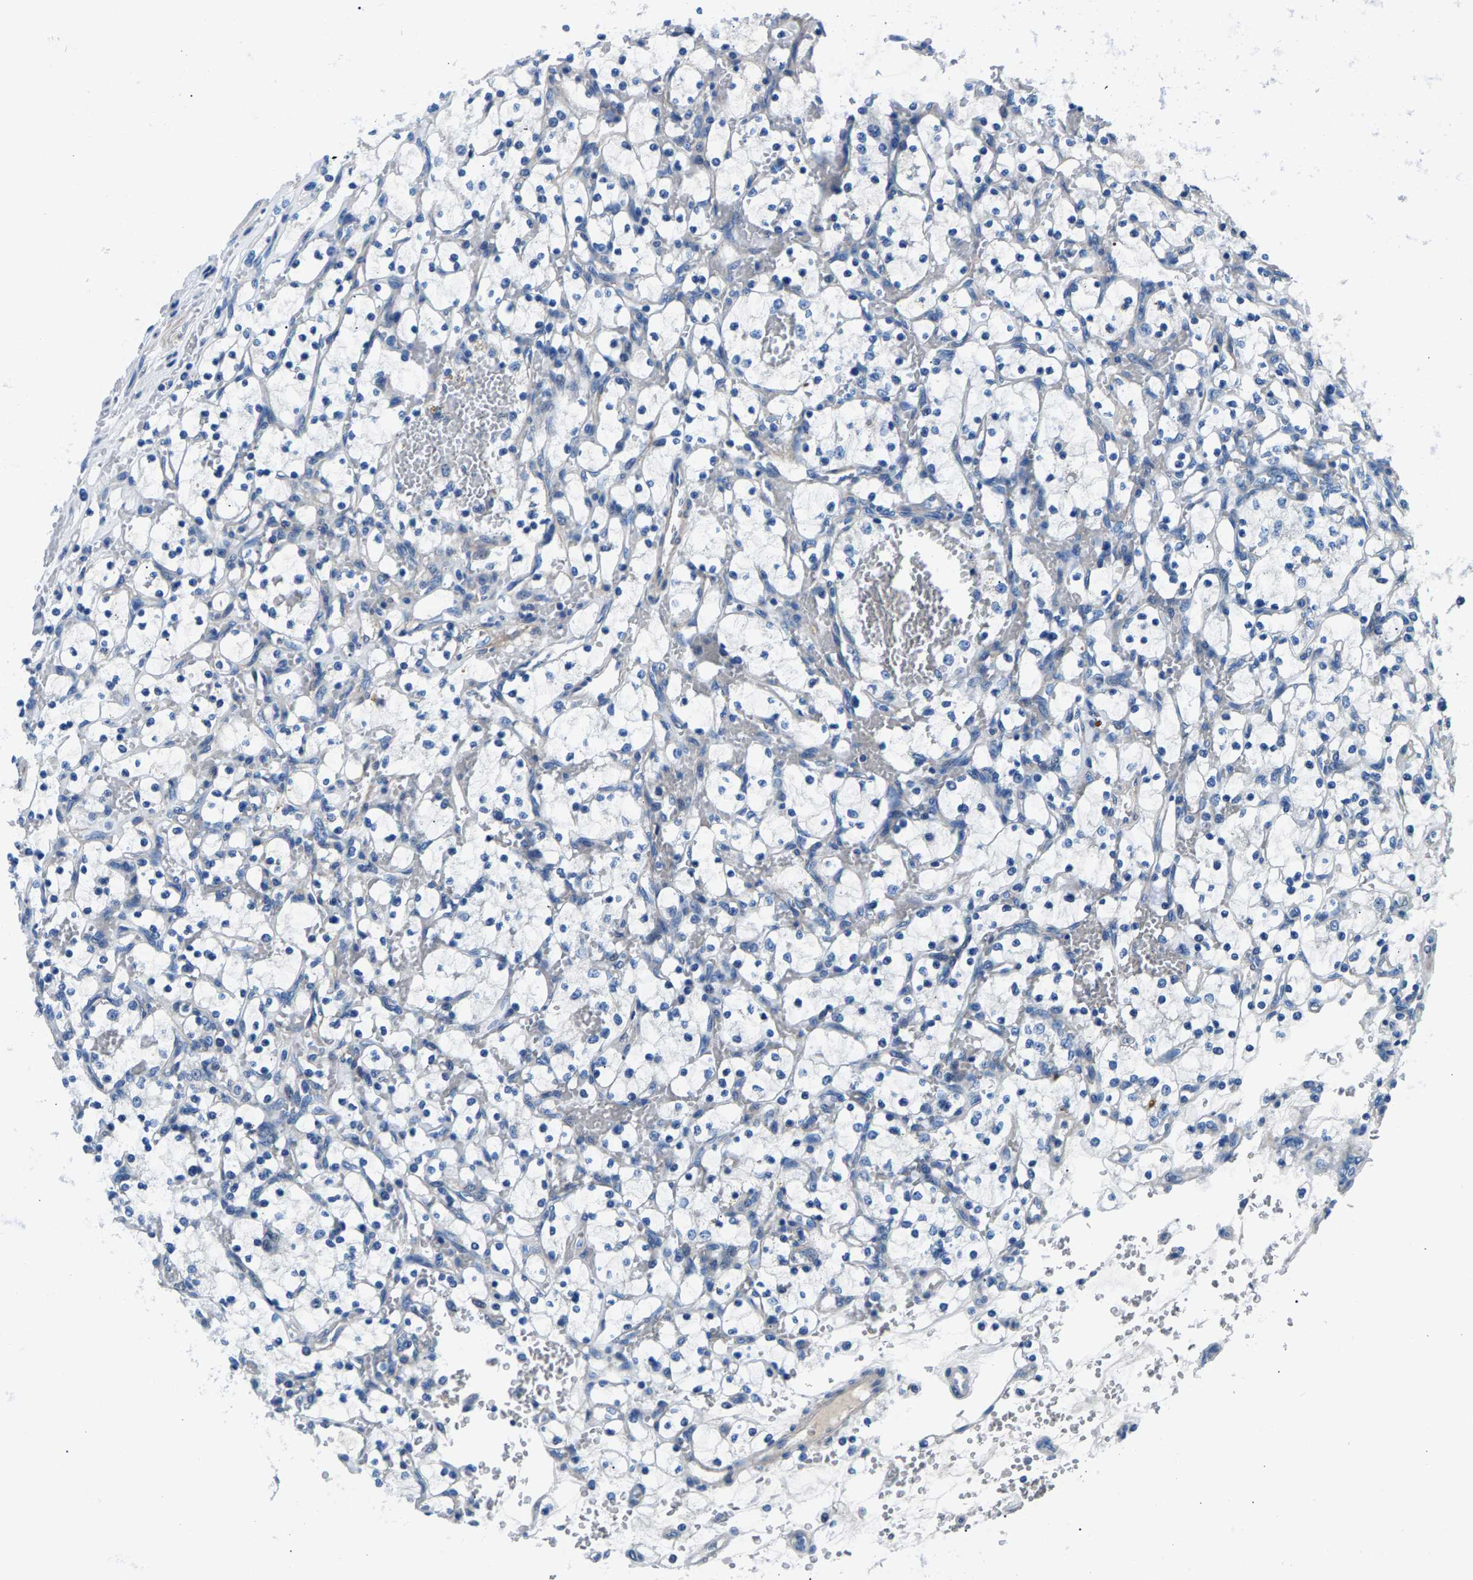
{"staining": {"intensity": "negative", "quantity": "none", "location": "none"}, "tissue": "renal cancer", "cell_type": "Tumor cells", "image_type": "cancer", "snomed": [{"axis": "morphology", "description": "Adenocarcinoma, NOS"}, {"axis": "topography", "description": "Kidney"}], "caption": "Tumor cells are negative for protein expression in human renal cancer. (Stains: DAB IHC with hematoxylin counter stain, Microscopy: brightfield microscopy at high magnification).", "gene": "CDRT4", "patient": {"sex": "female", "age": 69}}